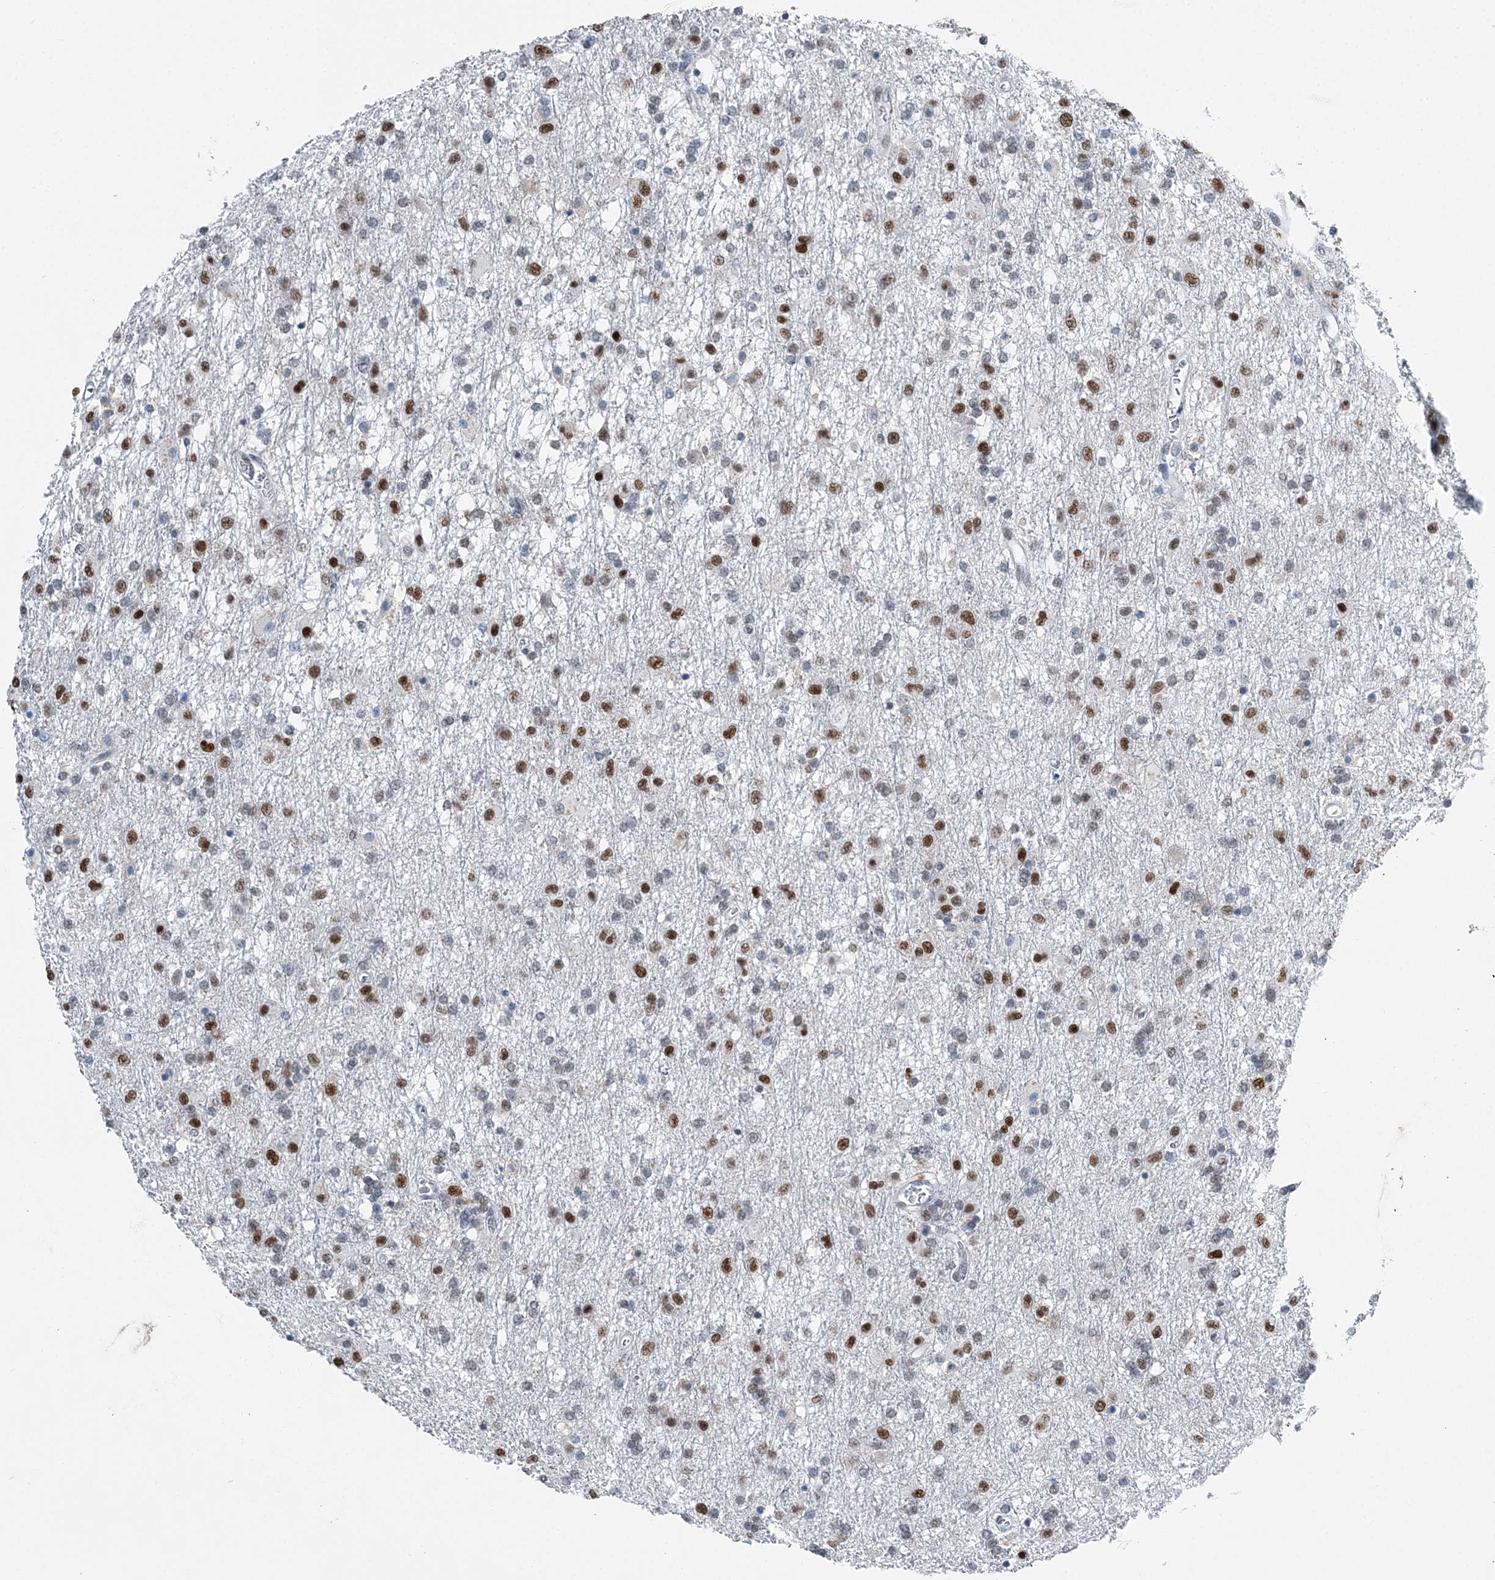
{"staining": {"intensity": "moderate", "quantity": "25%-75%", "location": "nuclear"}, "tissue": "glioma", "cell_type": "Tumor cells", "image_type": "cancer", "snomed": [{"axis": "morphology", "description": "Glioma, malignant, Low grade"}, {"axis": "topography", "description": "Brain"}], "caption": "Glioma tissue displays moderate nuclear positivity in approximately 25%-75% of tumor cells, visualized by immunohistochemistry. The staining is performed using DAB brown chromogen to label protein expression. The nuclei are counter-stained blue using hematoxylin.", "gene": "HAT1", "patient": {"sex": "male", "age": 65}}